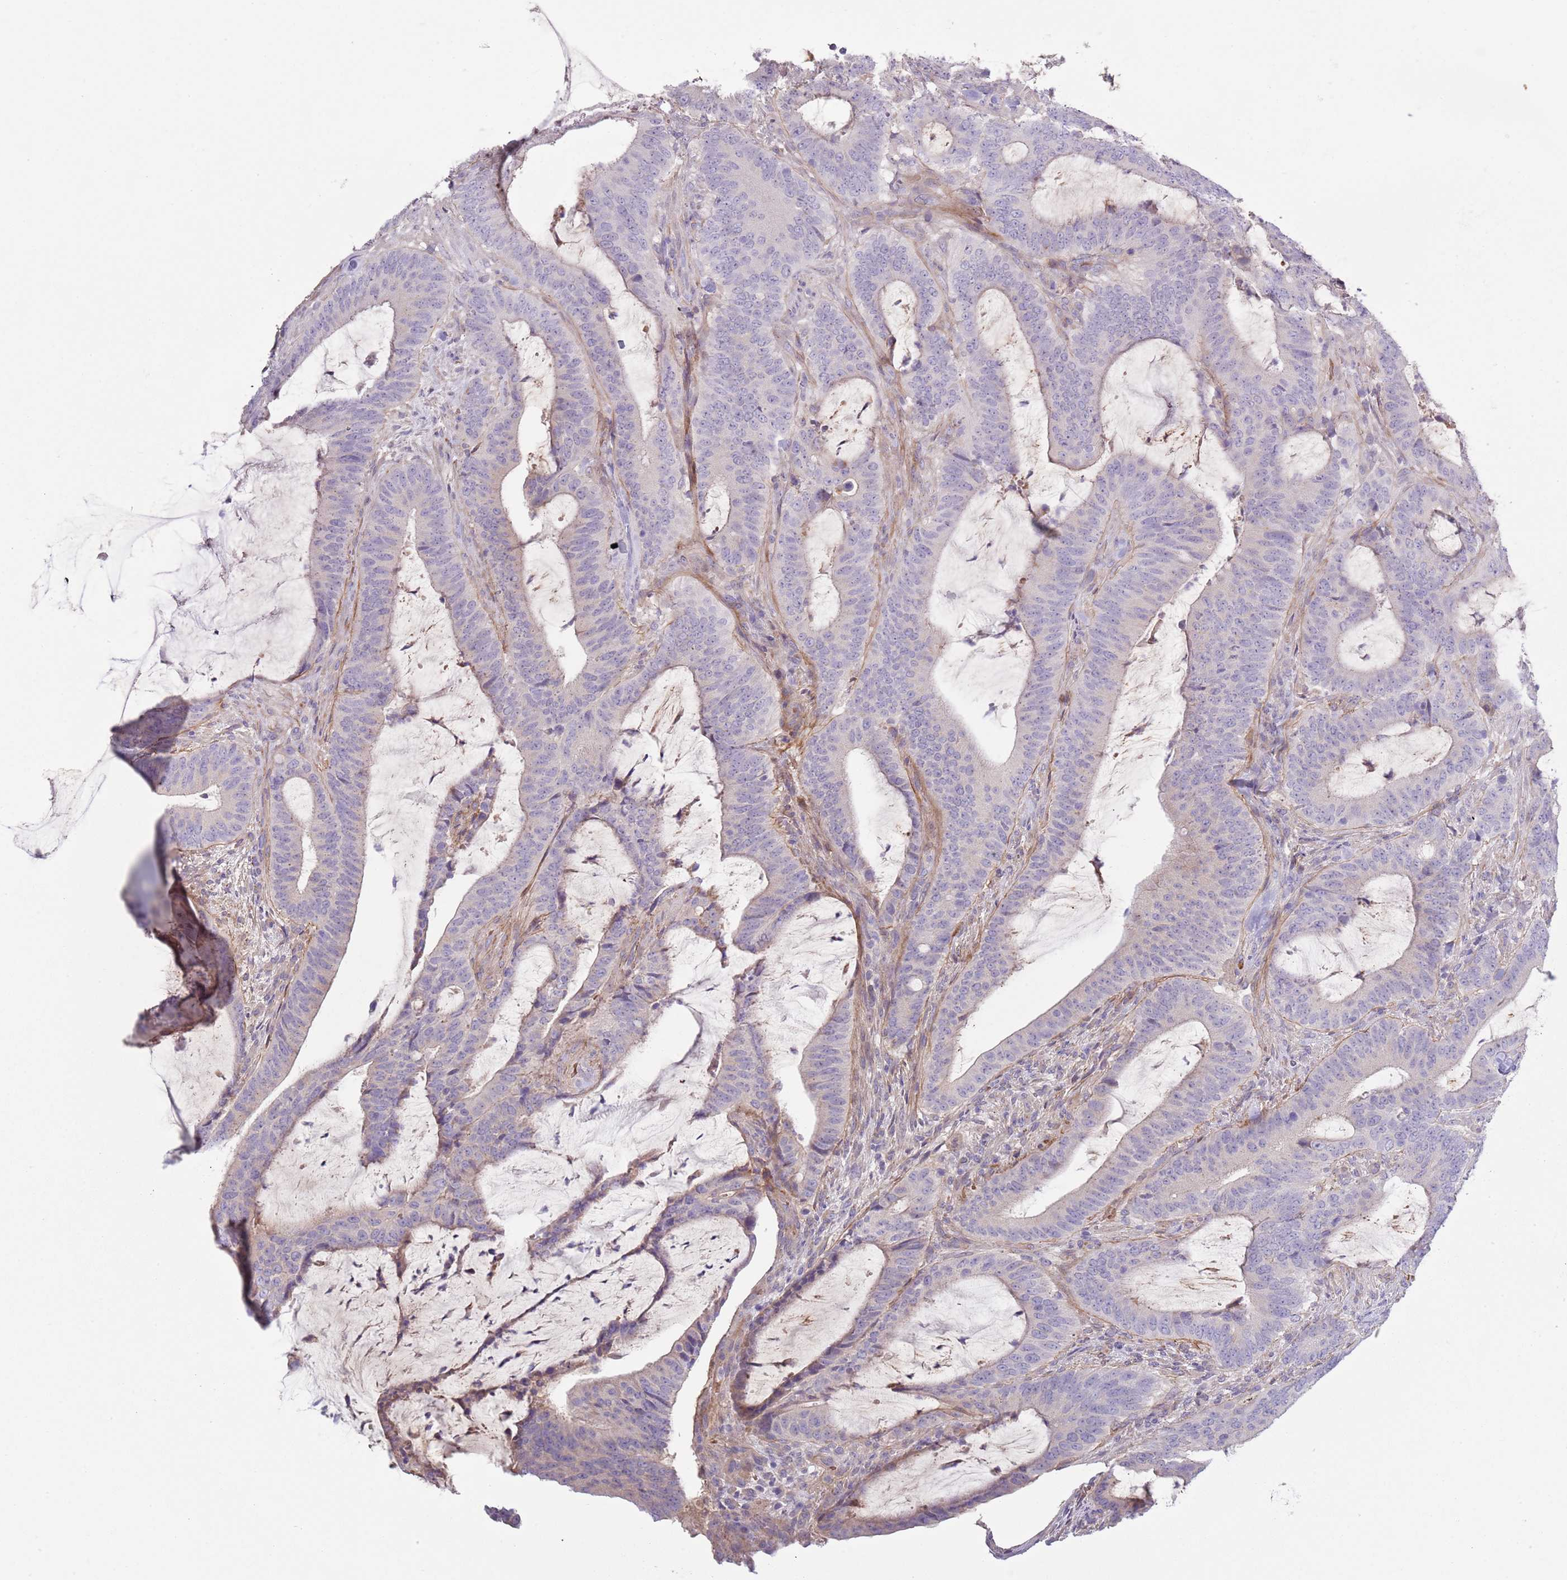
{"staining": {"intensity": "negative", "quantity": "none", "location": "none"}, "tissue": "colorectal cancer", "cell_type": "Tumor cells", "image_type": "cancer", "snomed": [{"axis": "morphology", "description": "Adenocarcinoma, NOS"}, {"axis": "topography", "description": "Colon"}], "caption": "A photomicrograph of human colorectal cancer (adenocarcinoma) is negative for staining in tumor cells.", "gene": "TINAGL1", "patient": {"sex": "female", "age": 43}}